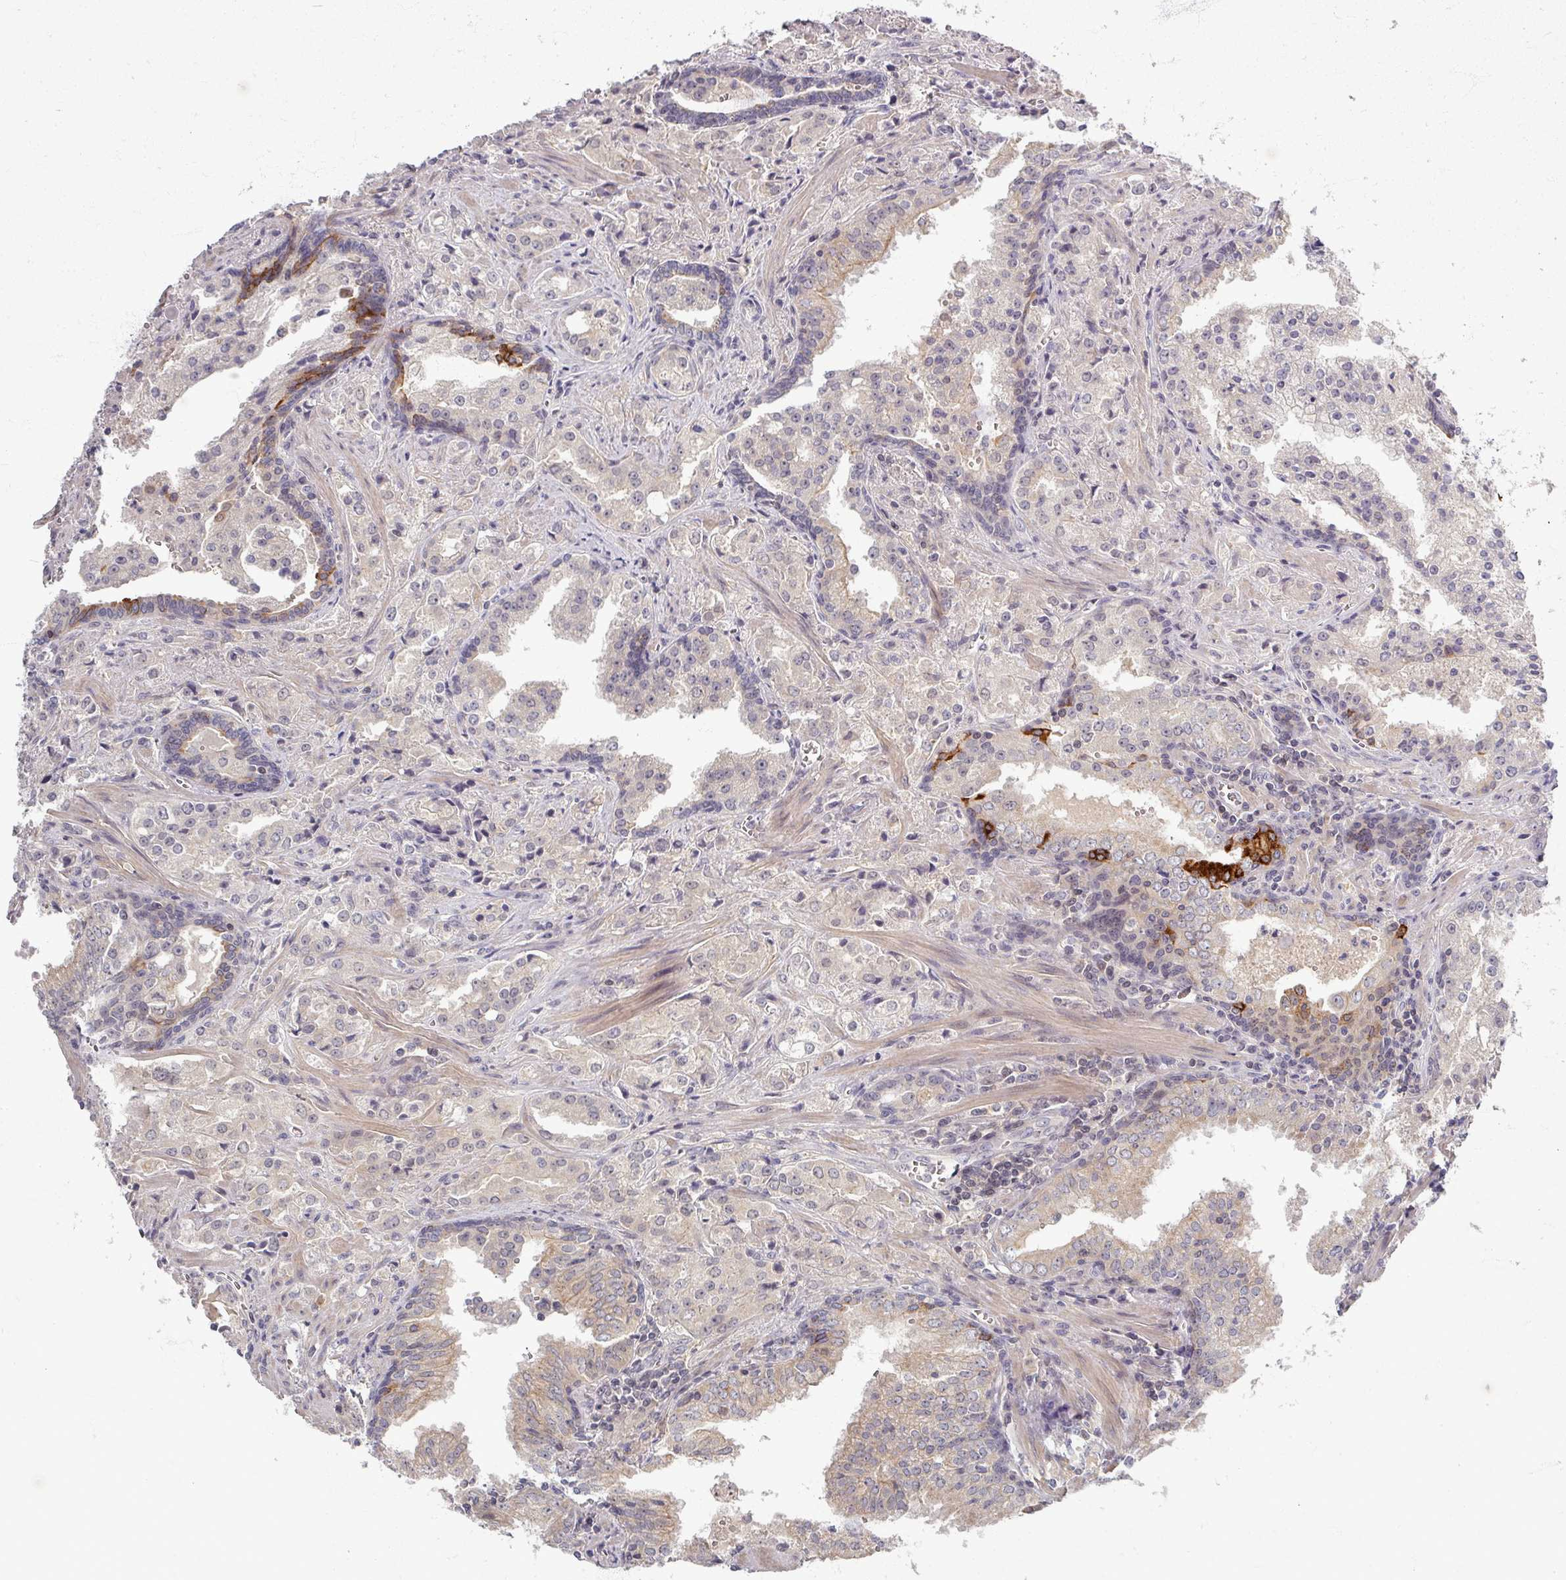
{"staining": {"intensity": "weak", "quantity": "<25%", "location": "cytoplasmic/membranous"}, "tissue": "prostate cancer", "cell_type": "Tumor cells", "image_type": "cancer", "snomed": [{"axis": "morphology", "description": "Adenocarcinoma, High grade"}, {"axis": "topography", "description": "Prostate"}], "caption": "Protein analysis of prostate adenocarcinoma (high-grade) exhibits no significant staining in tumor cells.", "gene": "TTLL7", "patient": {"sex": "male", "age": 68}}